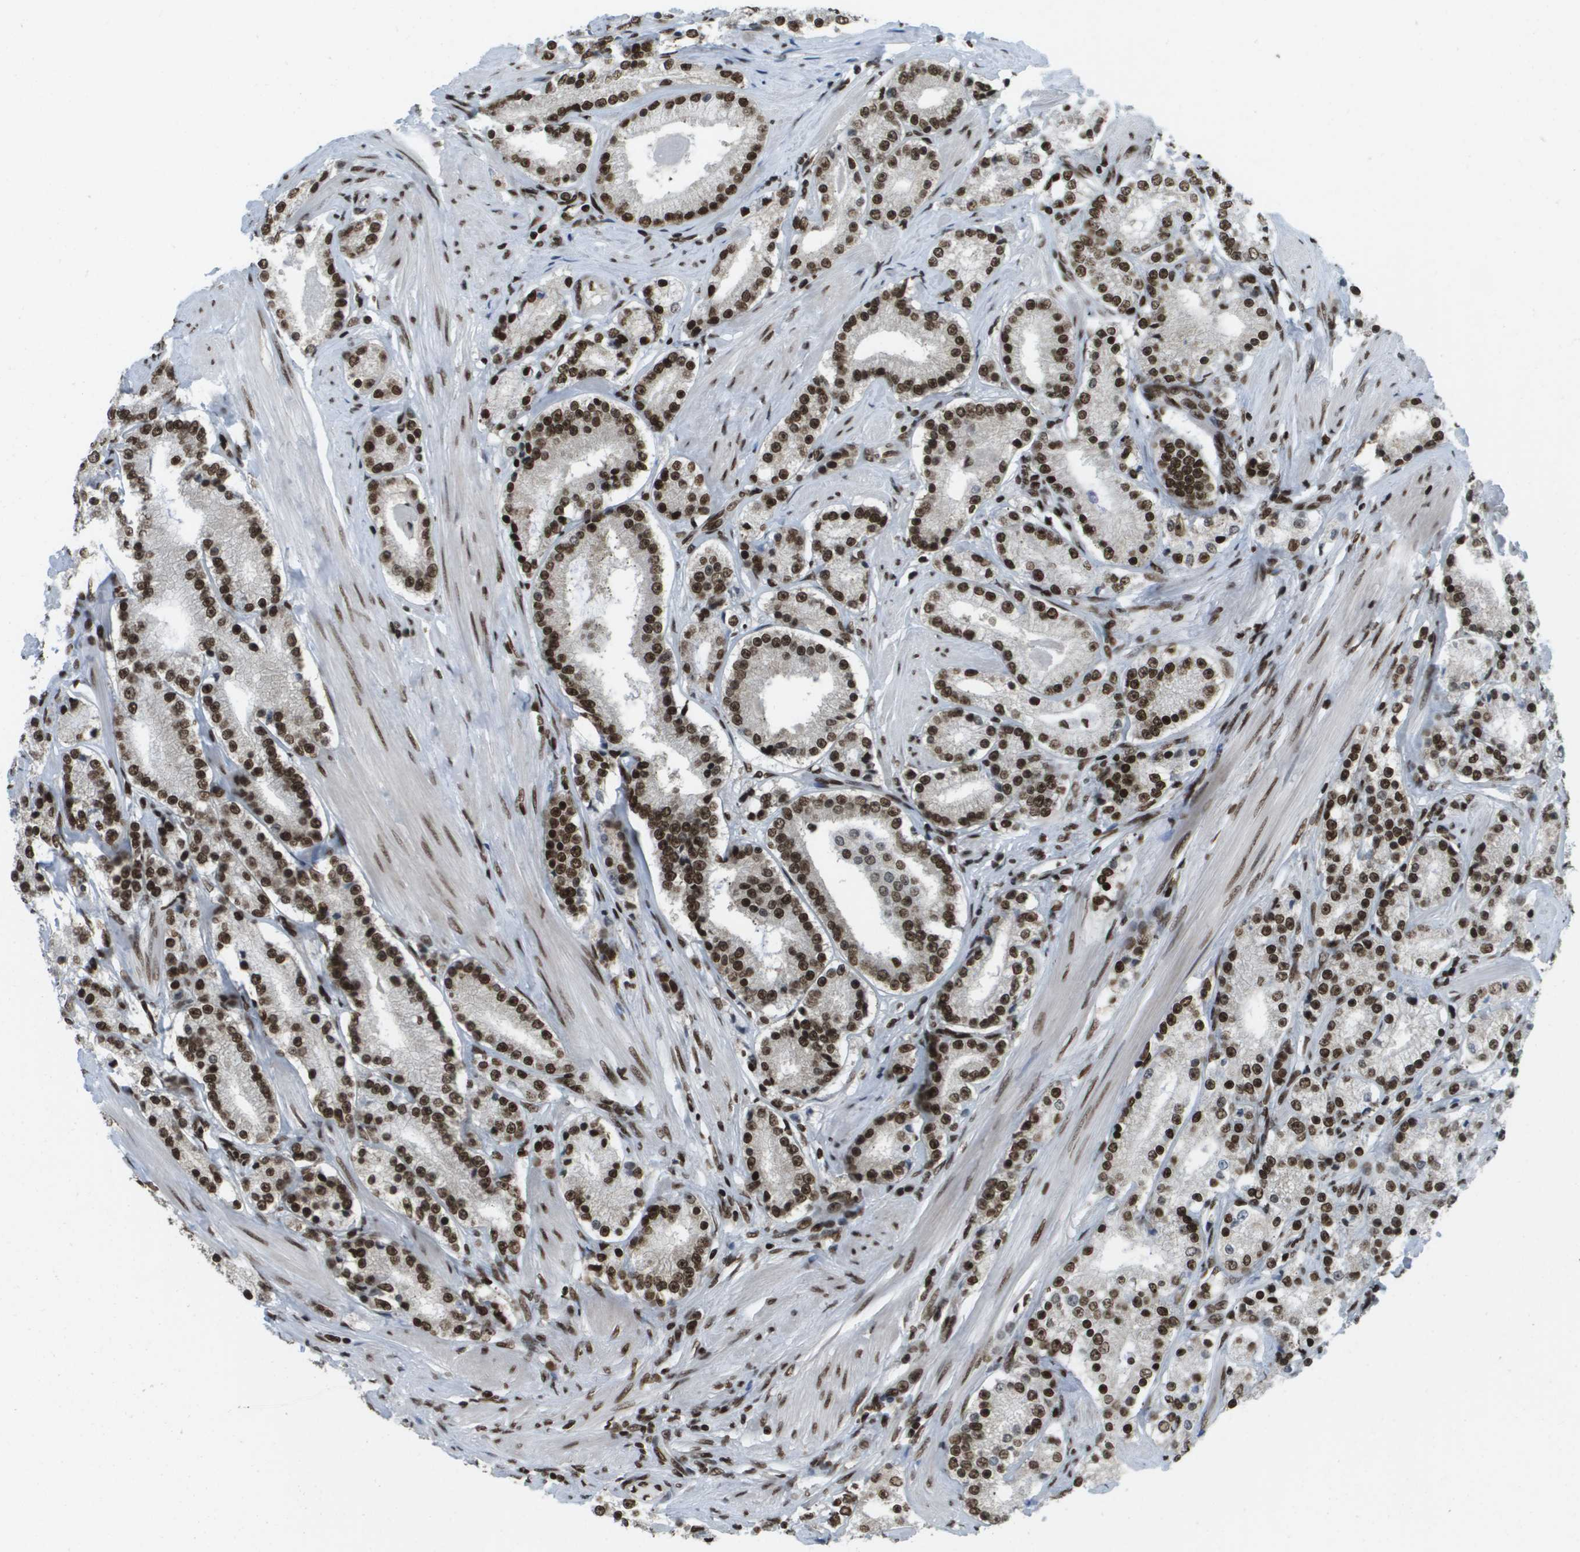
{"staining": {"intensity": "strong", "quantity": ">75%", "location": "nuclear"}, "tissue": "prostate cancer", "cell_type": "Tumor cells", "image_type": "cancer", "snomed": [{"axis": "morphology", "description": "Adenocarcinoma, Low grade"}, {"axis": "topography", "description": "Prostate"}], "caption": "Prostate cancer (adenocarcinoma (low-grade)) stained for a protein exhibits strong nuclear positivity in tumor cells.", "gene": "GLYR1", "patient": {"sex": "male", "age": 63}}